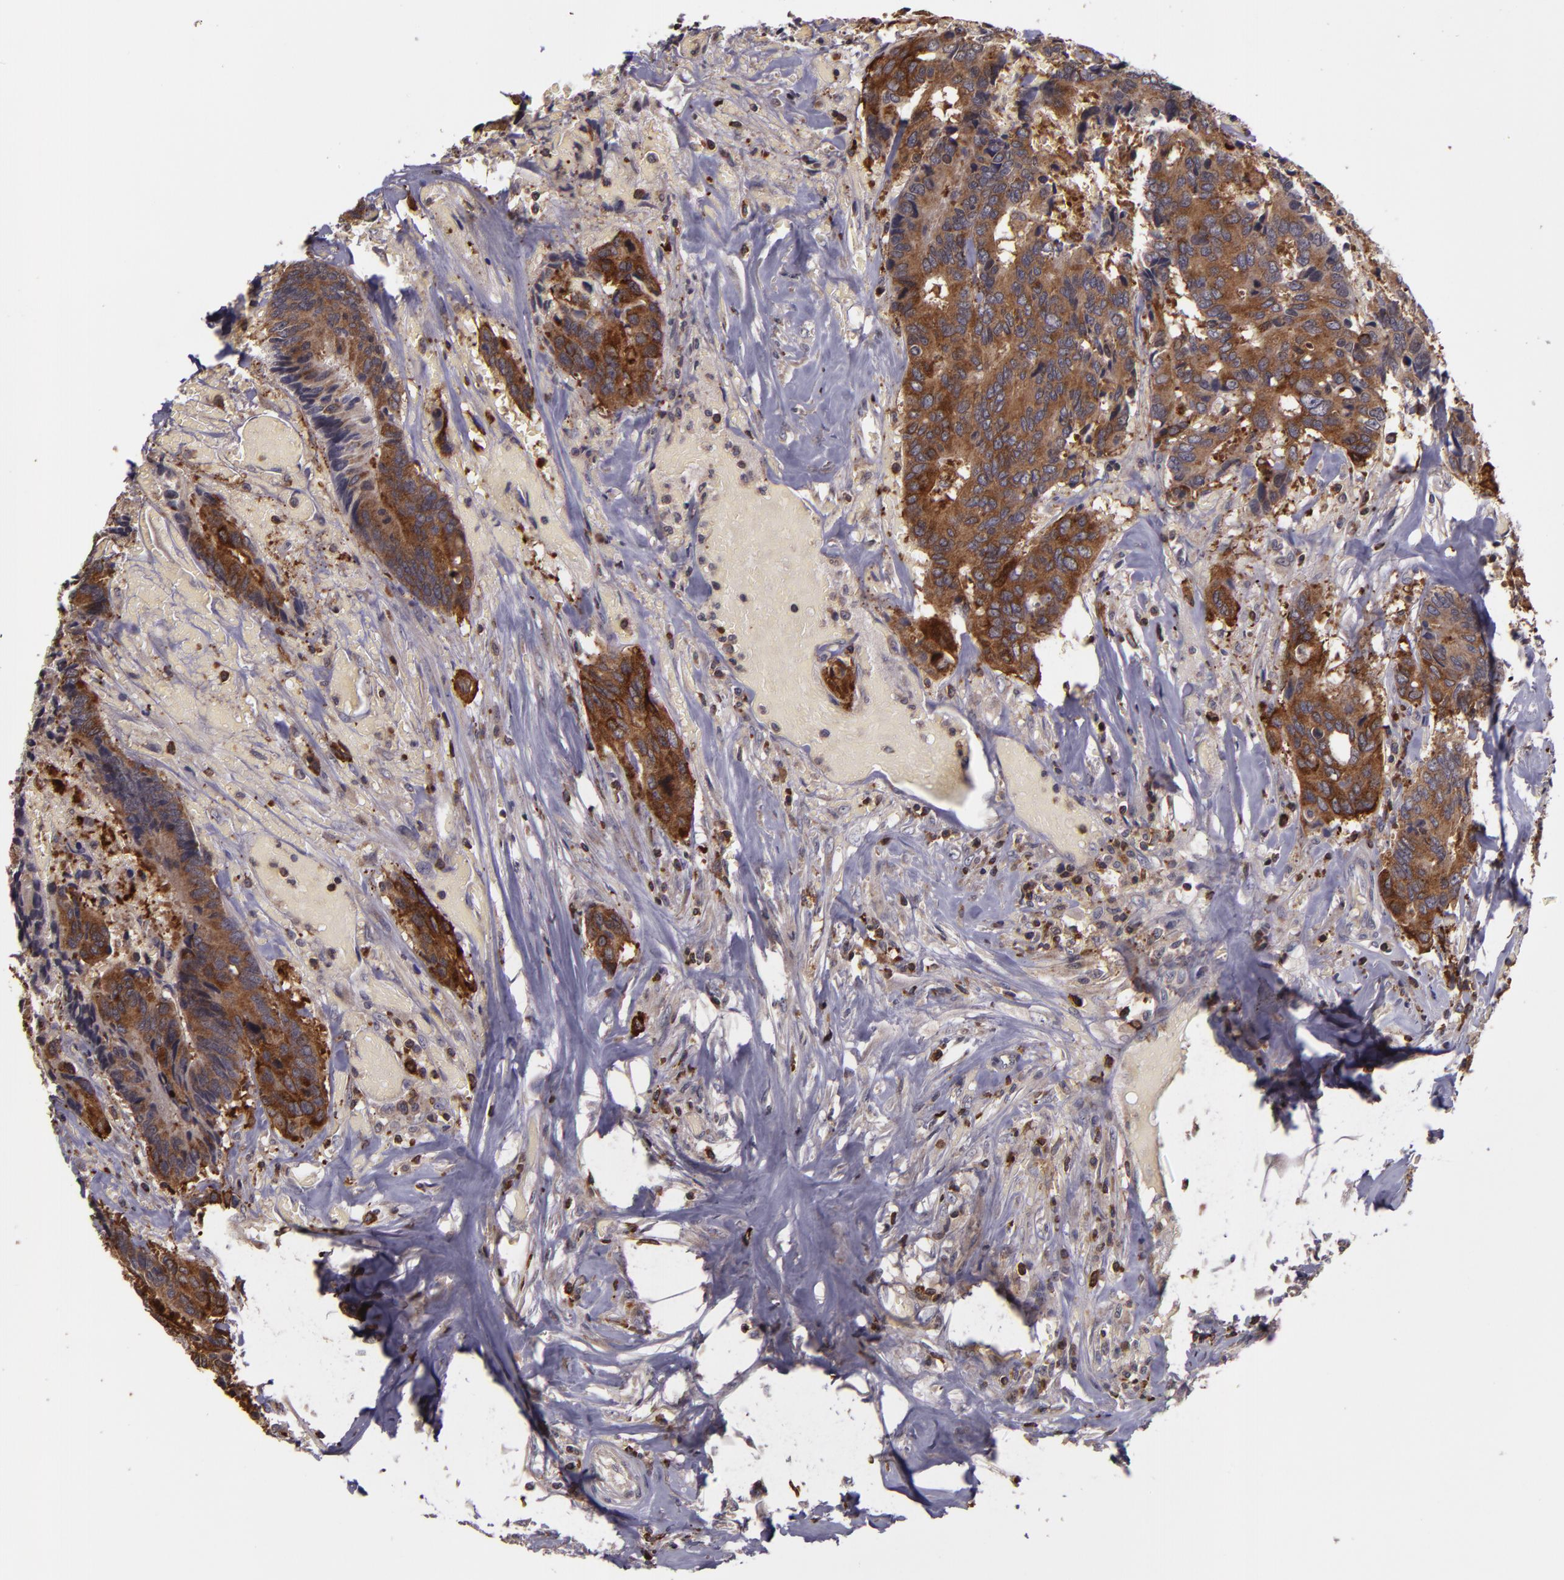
{"staining": {"intensity": "strong", "quantity": ">75%", "location": "cytoplasmic/membranous"}, "tissue": "colorectal cancer", "cell_type": "Tumor cells", "image_type": "cancer", "snomed": [{"axis": "morphology", "description": "Adenocarcinoma, NOS"}, {"axis": "topography", "description": "Rectum"}], "caption": "Strong cytoplasmic/membranous protein positivity is present in about >75% of tumor cells in colorectal adenocarcinoma. (brown staining indicates protein expression, while blue staining denotes nuclei).", "gene": "SLC9A3R1", "patient": {"sex": "male", "age": 55}}